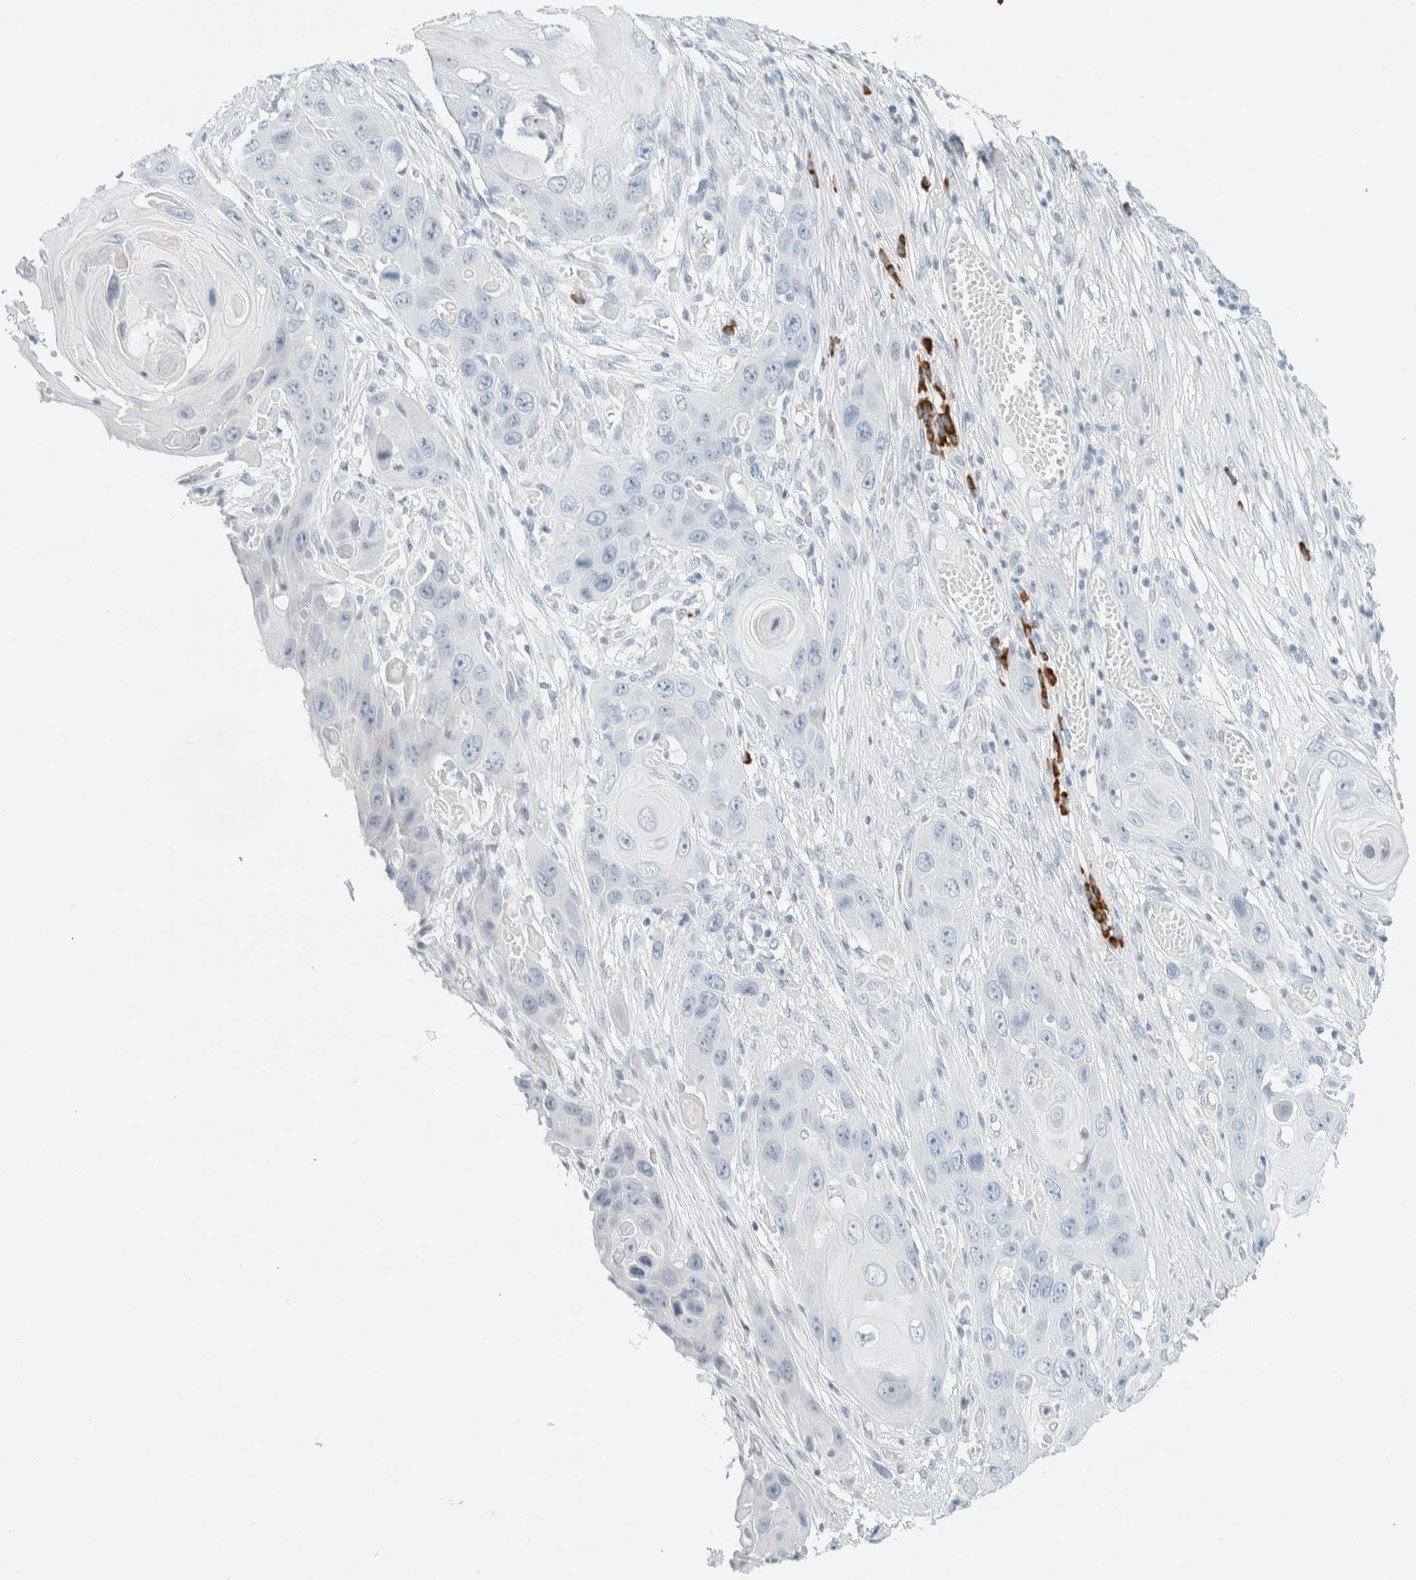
{"staining": {"intensity": "negative", "quantity": "none", "location": "none"}, "tissue": "skin cancer", "cell_type": "Tumor cells", "image_type": "cancer", "snomed": [{"axis": "morphology", "description": "Squamous cell carcinoma, NOS"}, {"axis": "topography", "description": "Skin"}], "caption": "High magnification brightfield microscopy of skin cancer stained with DAB (3,3'-diaminobenzidine) (brown) and counterstained with hematoxylin (blue): tumor cells show no significant positivity.", "gene": "ARHGAP27", "patient": {"sex": "male", "age": 55}}